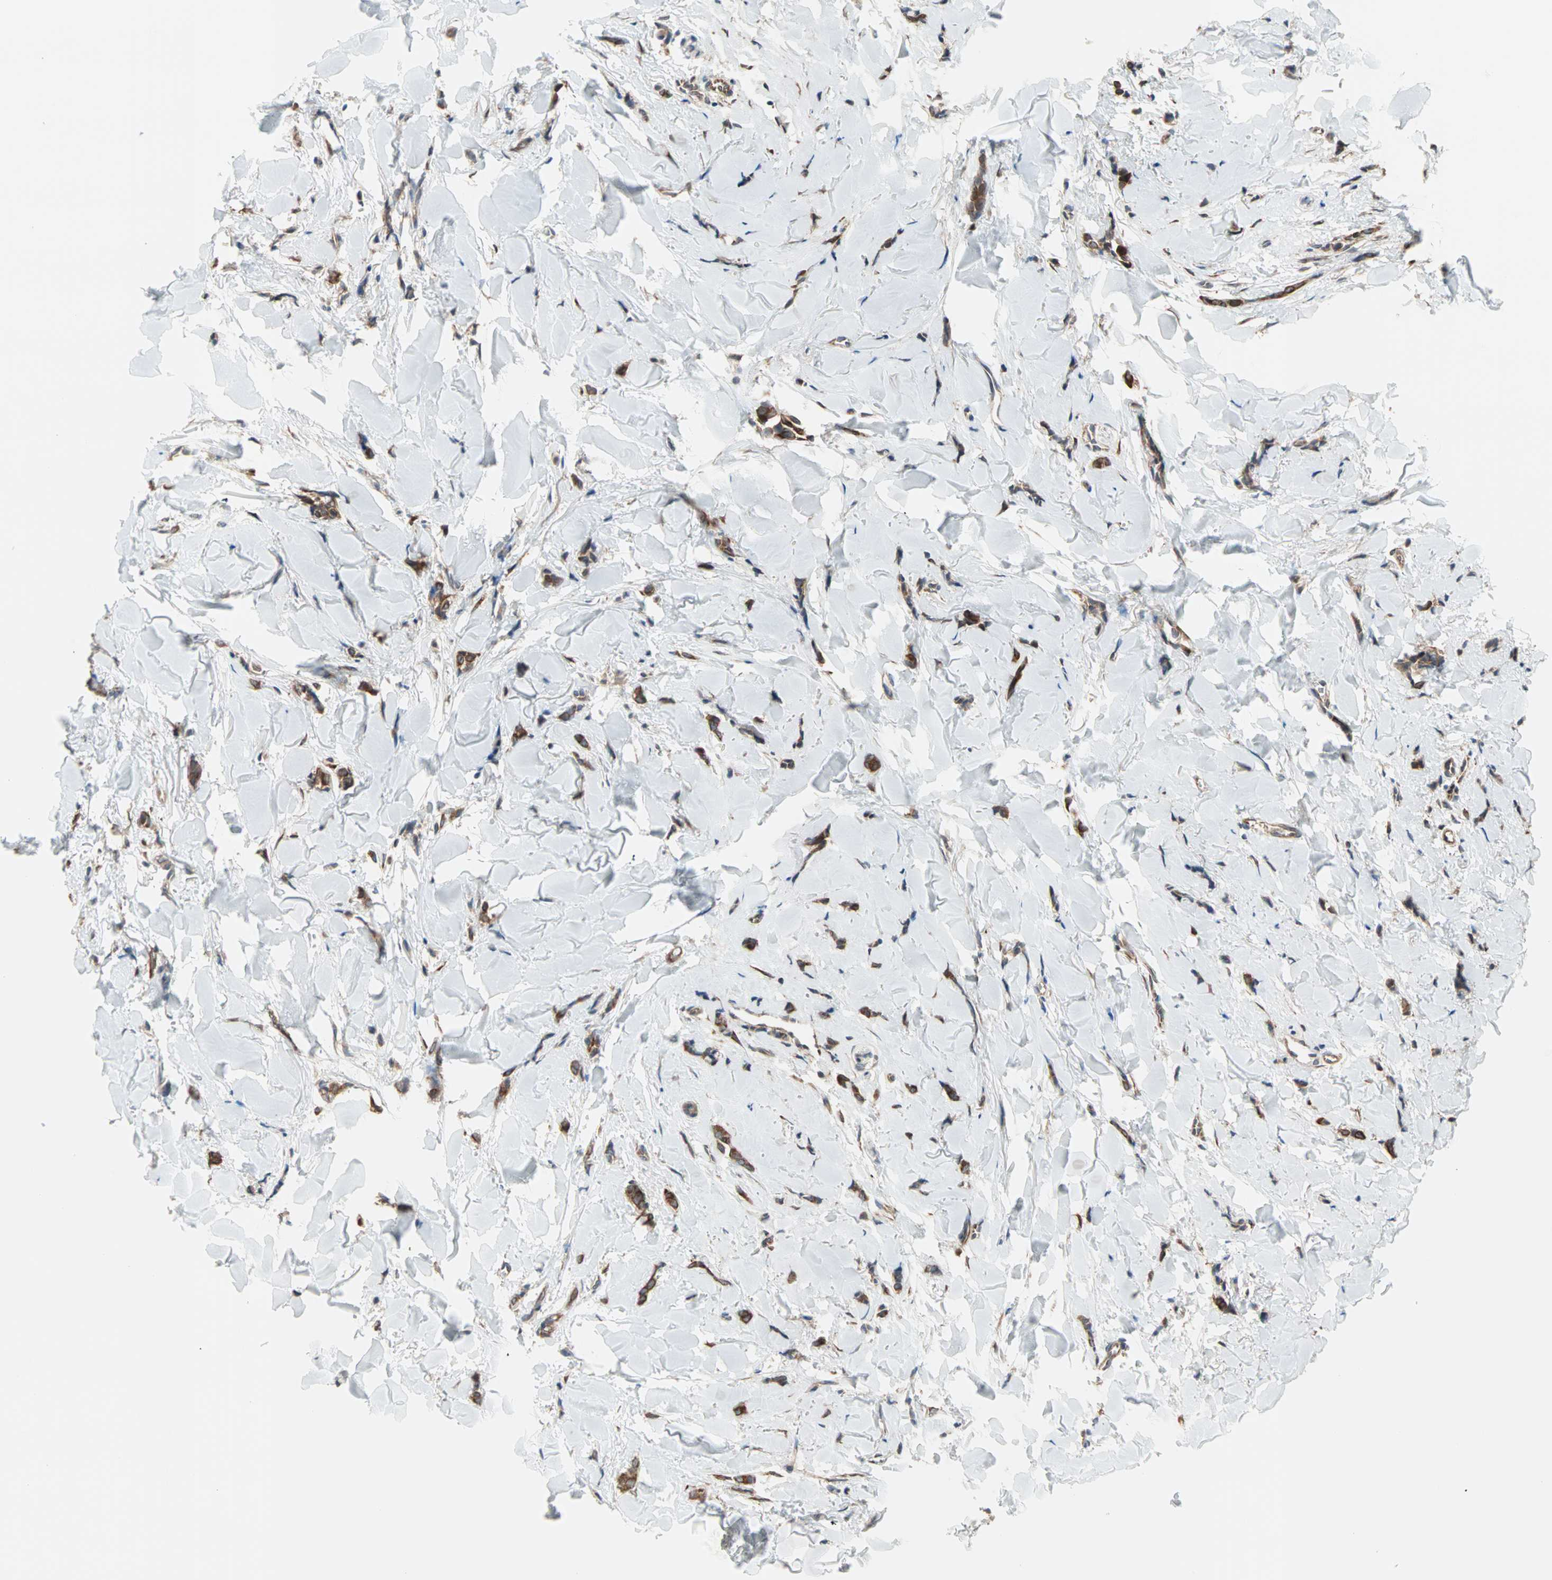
{"staining": {"intensity": "moderate", "quantity": ">75%", "location": "cytoplasmic/membranous"}, "tissue": "breast cancer", "cell_type": "Tumor cells", "image_type": "cancer", "snomed": [{"axis": "morphology", "description": "Lobular carcinoma"}, {"axis": "topography", "description": "Skin"}, {"axis": "topography", "description": "Breast"}], "caption": "High-power microscopy captured an IHC micrograph of breast lobular carcinoma, revealing moderate cytoplasmic/membranous positivity in about >75% of tumor cells.", "gene": "SAR1A", "patient": {"sex": "female", "age": 46}}